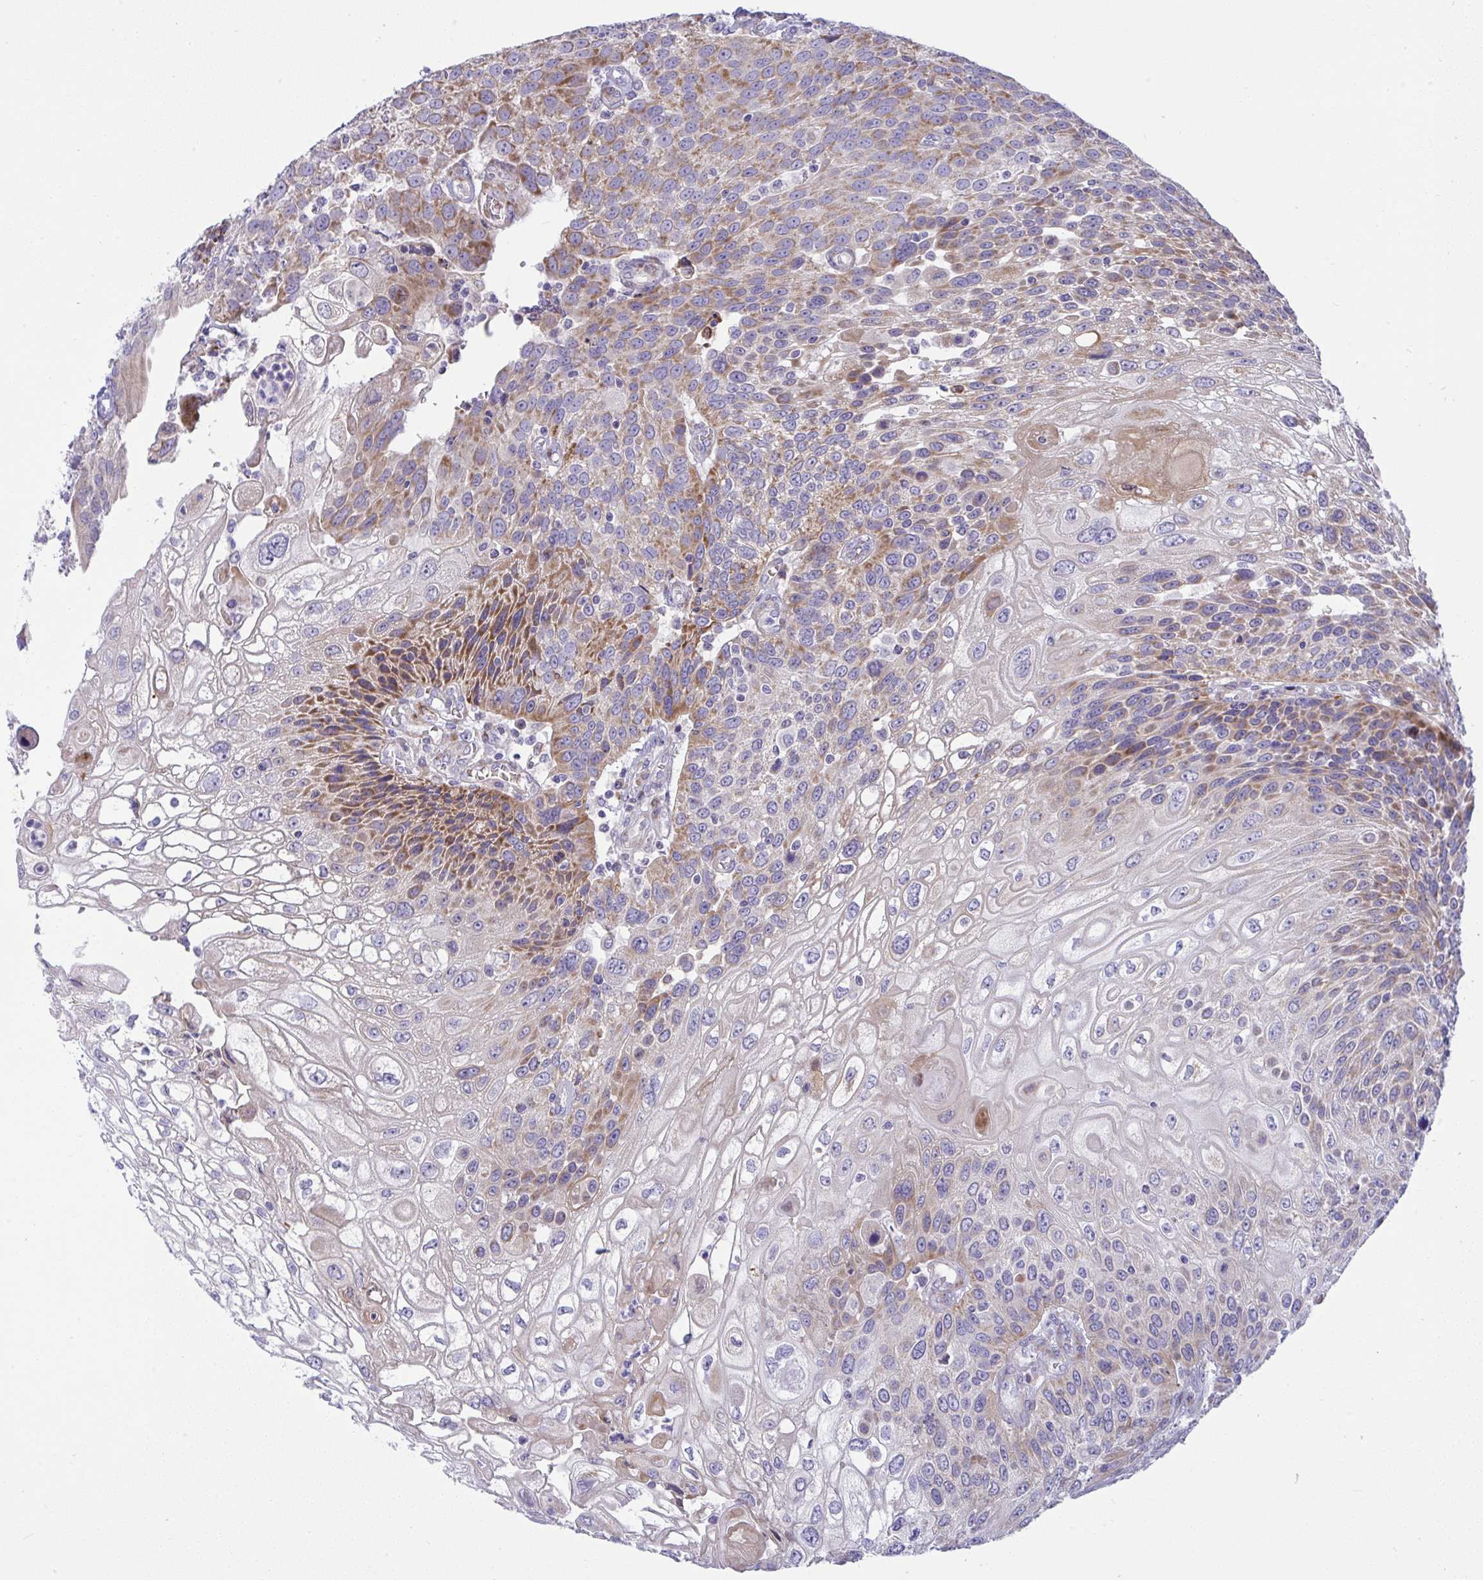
{"staining": {"intensity": "moderate", "quantity": "25%-75%", "location": "cytoplasmic/membranous"}, "tissue": "urothelial cancer", "cell_type": "Tumor cells", "image_type": "cancer", "snomed": [{"axis": "morphology", "description": "Urothelial carcinoma, High grade"}, {"axis": "topography", "description": "Urinary bladder"}], "caption": "Immunohistochemical staining of human urothelial cancer reveals medium levels of moderate cytoplasmic/membranous positivity in approximately 25%-75% of tumor cells.", "gene": "NTN1", "patient": {"sex": "female", "age": 70}}